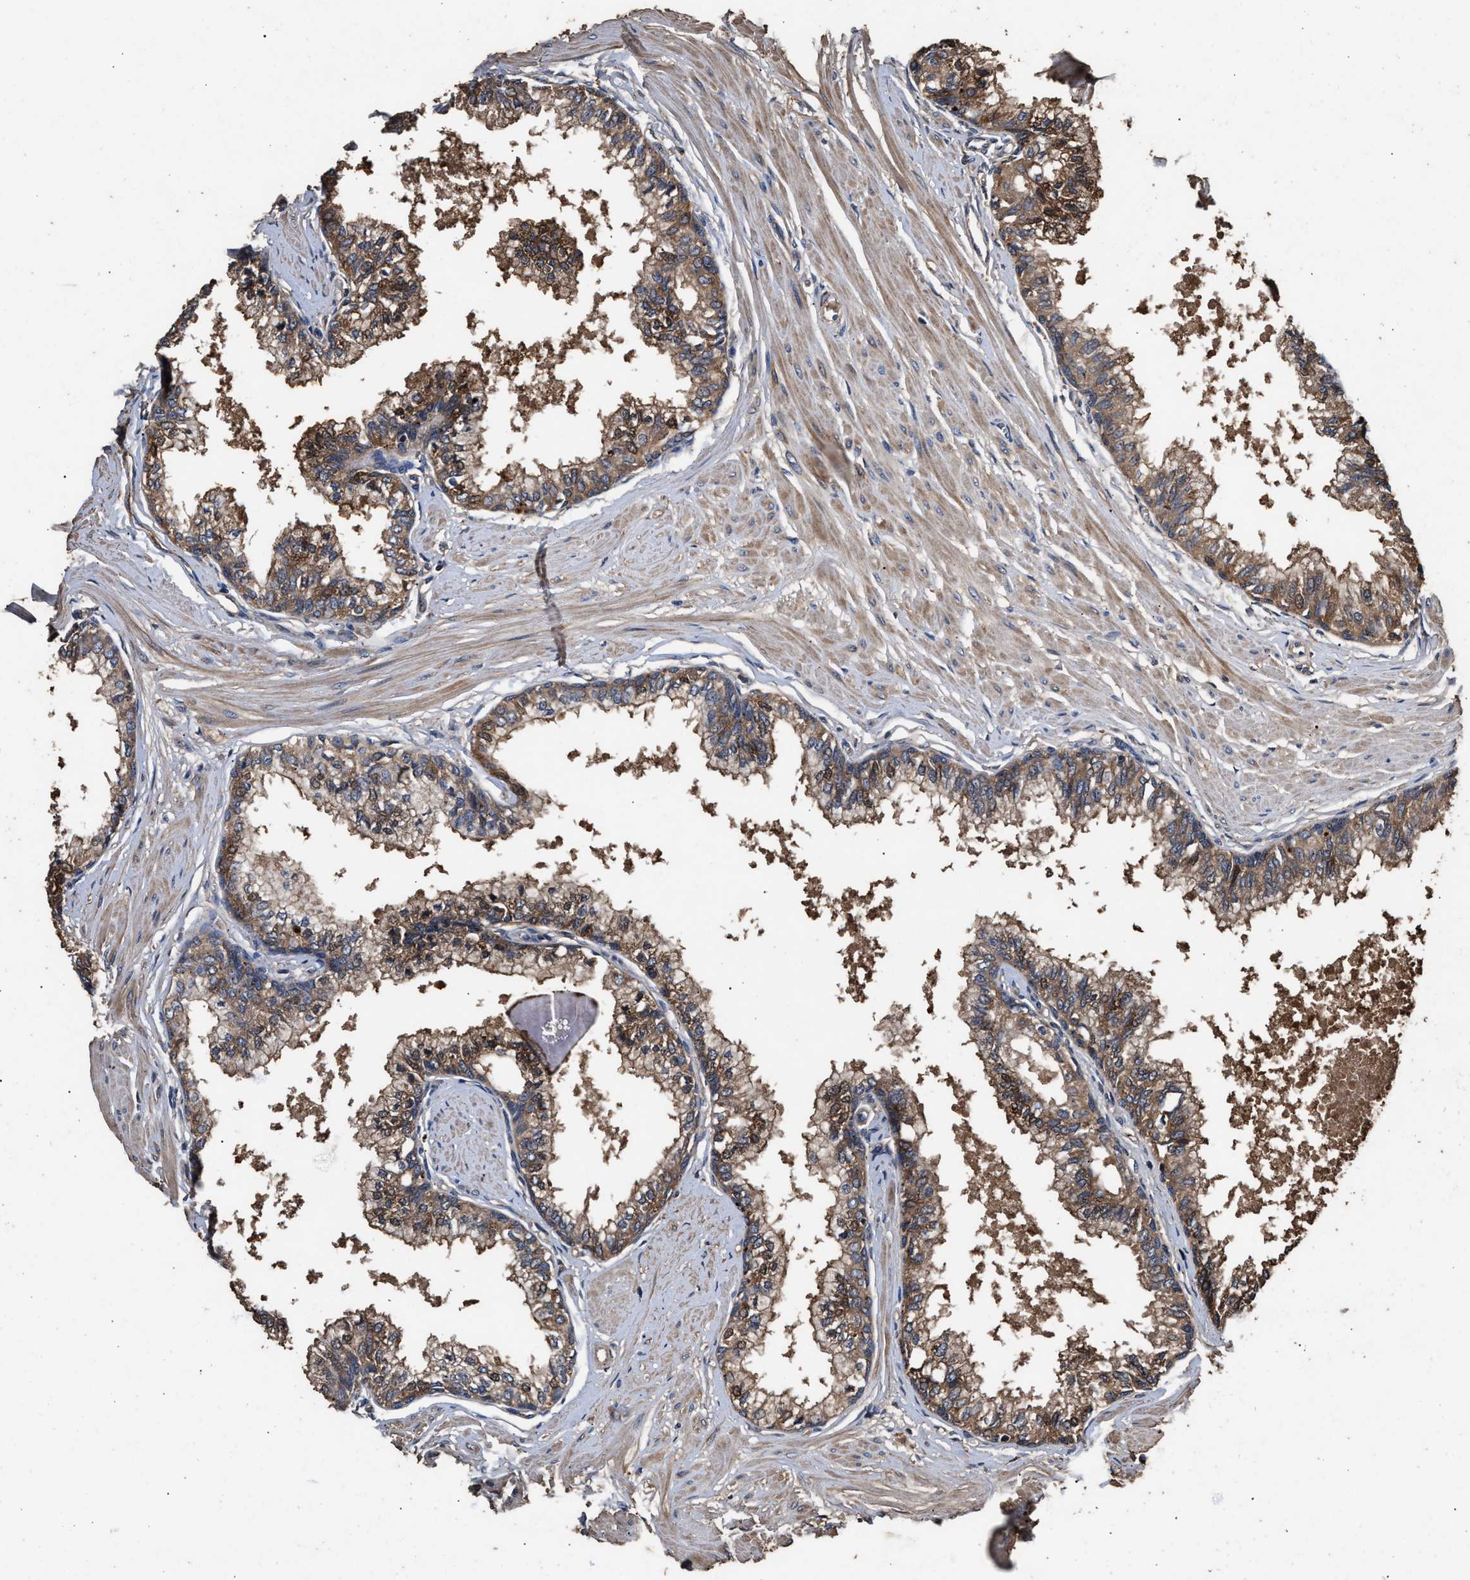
{"staining": {"intensity": "strong", "quantity": ">75%", "location": "cytoplasmic/membranous"}, "tissue": "seminal vesicle", "cell_type": "Glandular cells", "image_type": "normal", "snomed": [{"axis": "morphology", "description": "Normal tissue, NOS"}, {"axis": "topography", "description": "Prostate"}, {"axis": "topography", "description": "Seminal veicle"}], "caption": "Immunohistochemistry (DAB (3,3'-diaminobenzidine)) staining of unremarkable human seminal vesicle displays strong cytoplasmic/membranous protein expression in approximately >75% of glandular cells.", "gene": "ENSG00000286112", "patient": {"sex": "male", "age": 60}}